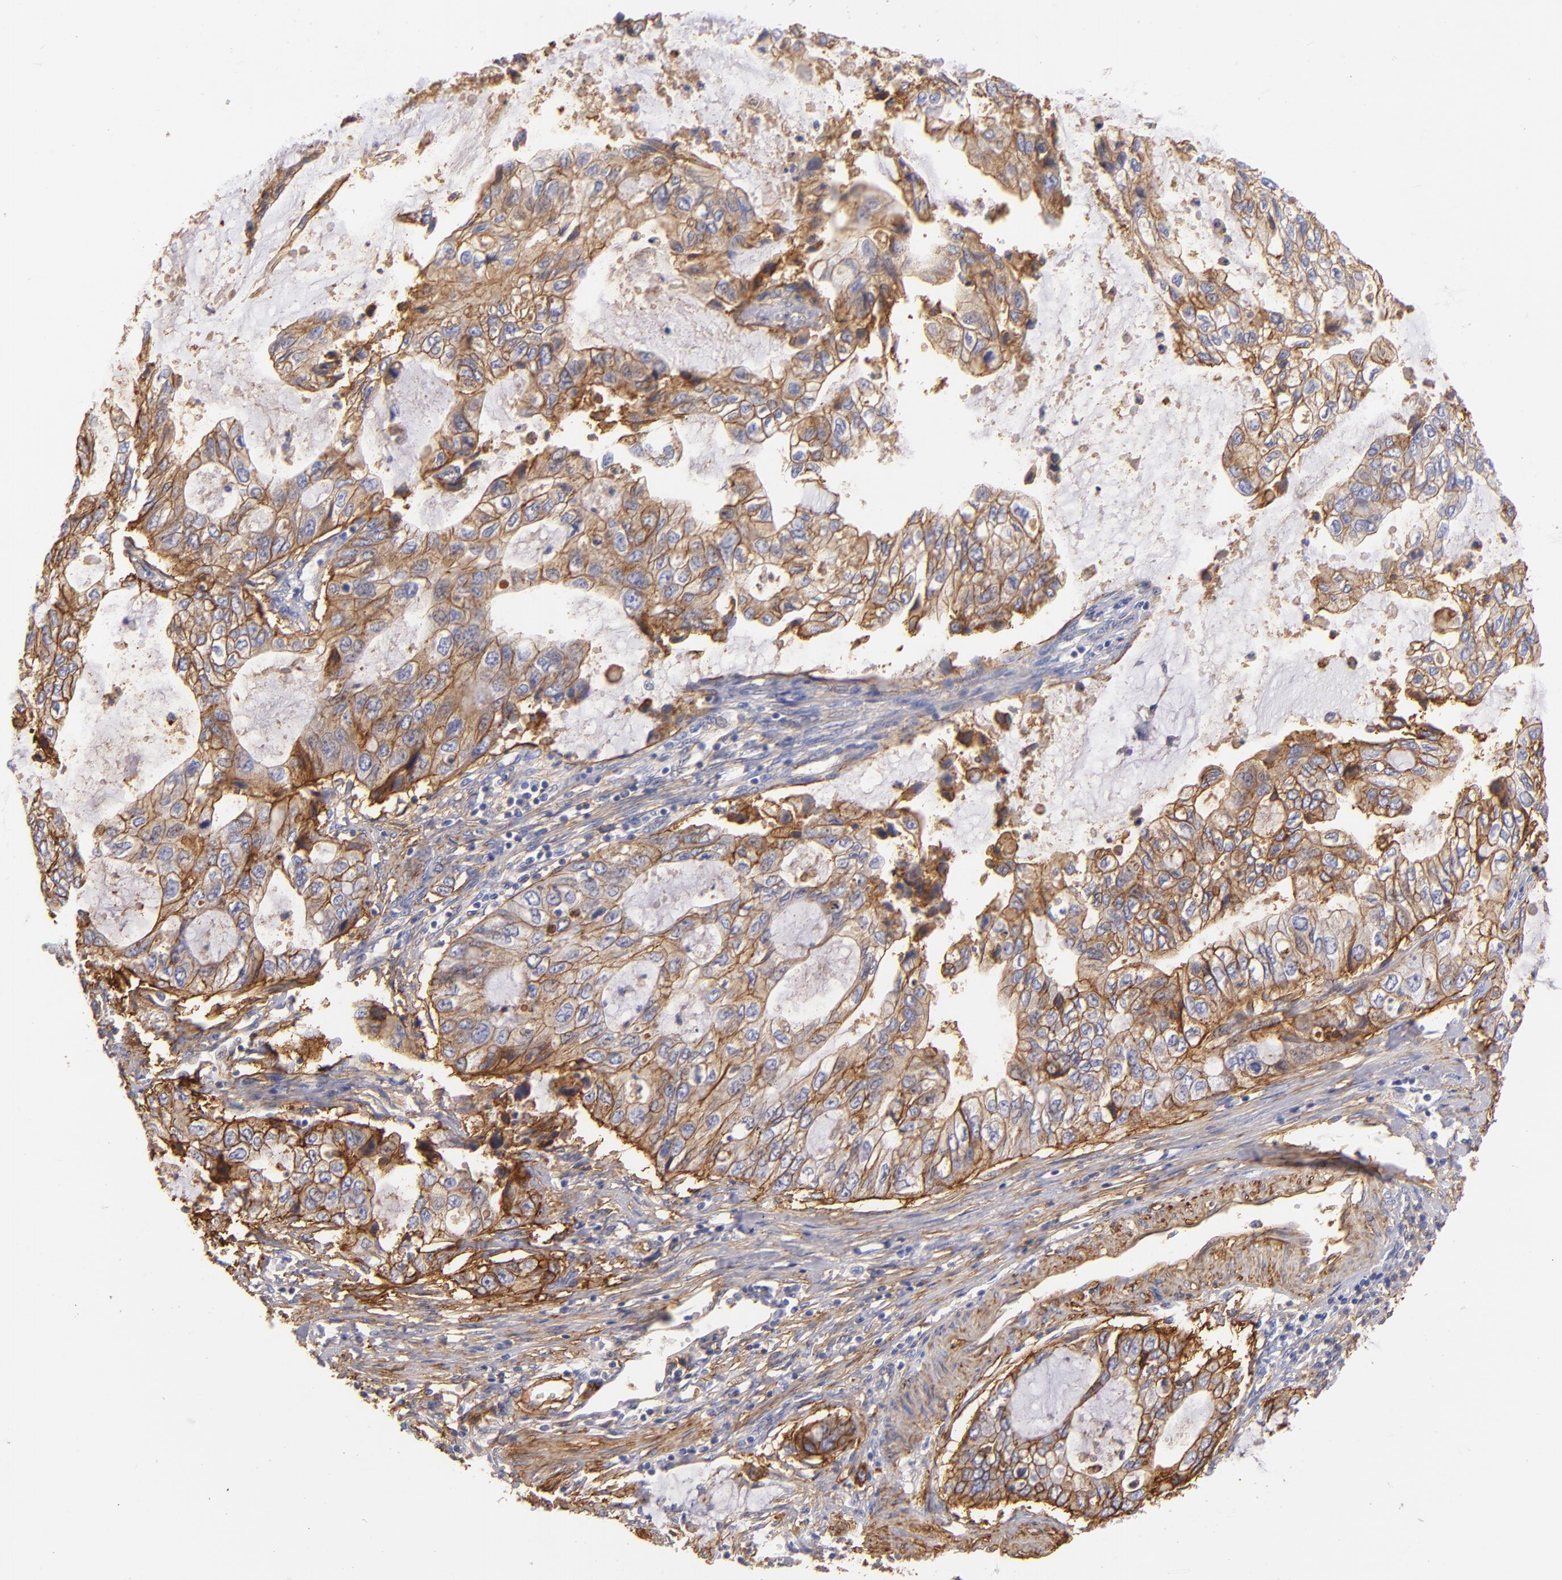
{"staining": {"intensity": "moderate", "quantity": "25%-75%", "location": "cytoplasmic/membranous"}, "tissue": "stomach cancer", "cell_type": "Tumor cells", "image_type": "cancer", "snomed": [{"axis": "morphology", "description": "Adenocarcinoma, NOS"}, {"axis": "topography", "description": "Stomach, upper"}], "caption": "The micrograph shows staining of stomach cancer, revealing moderate cytoplasmic/membranous protein staining (brown color) within tumor cells. (DAB IHC with brightfield microscopy, high magnification).", "gene": "CD151", "patient": {"sex": "female", "age": 52}}